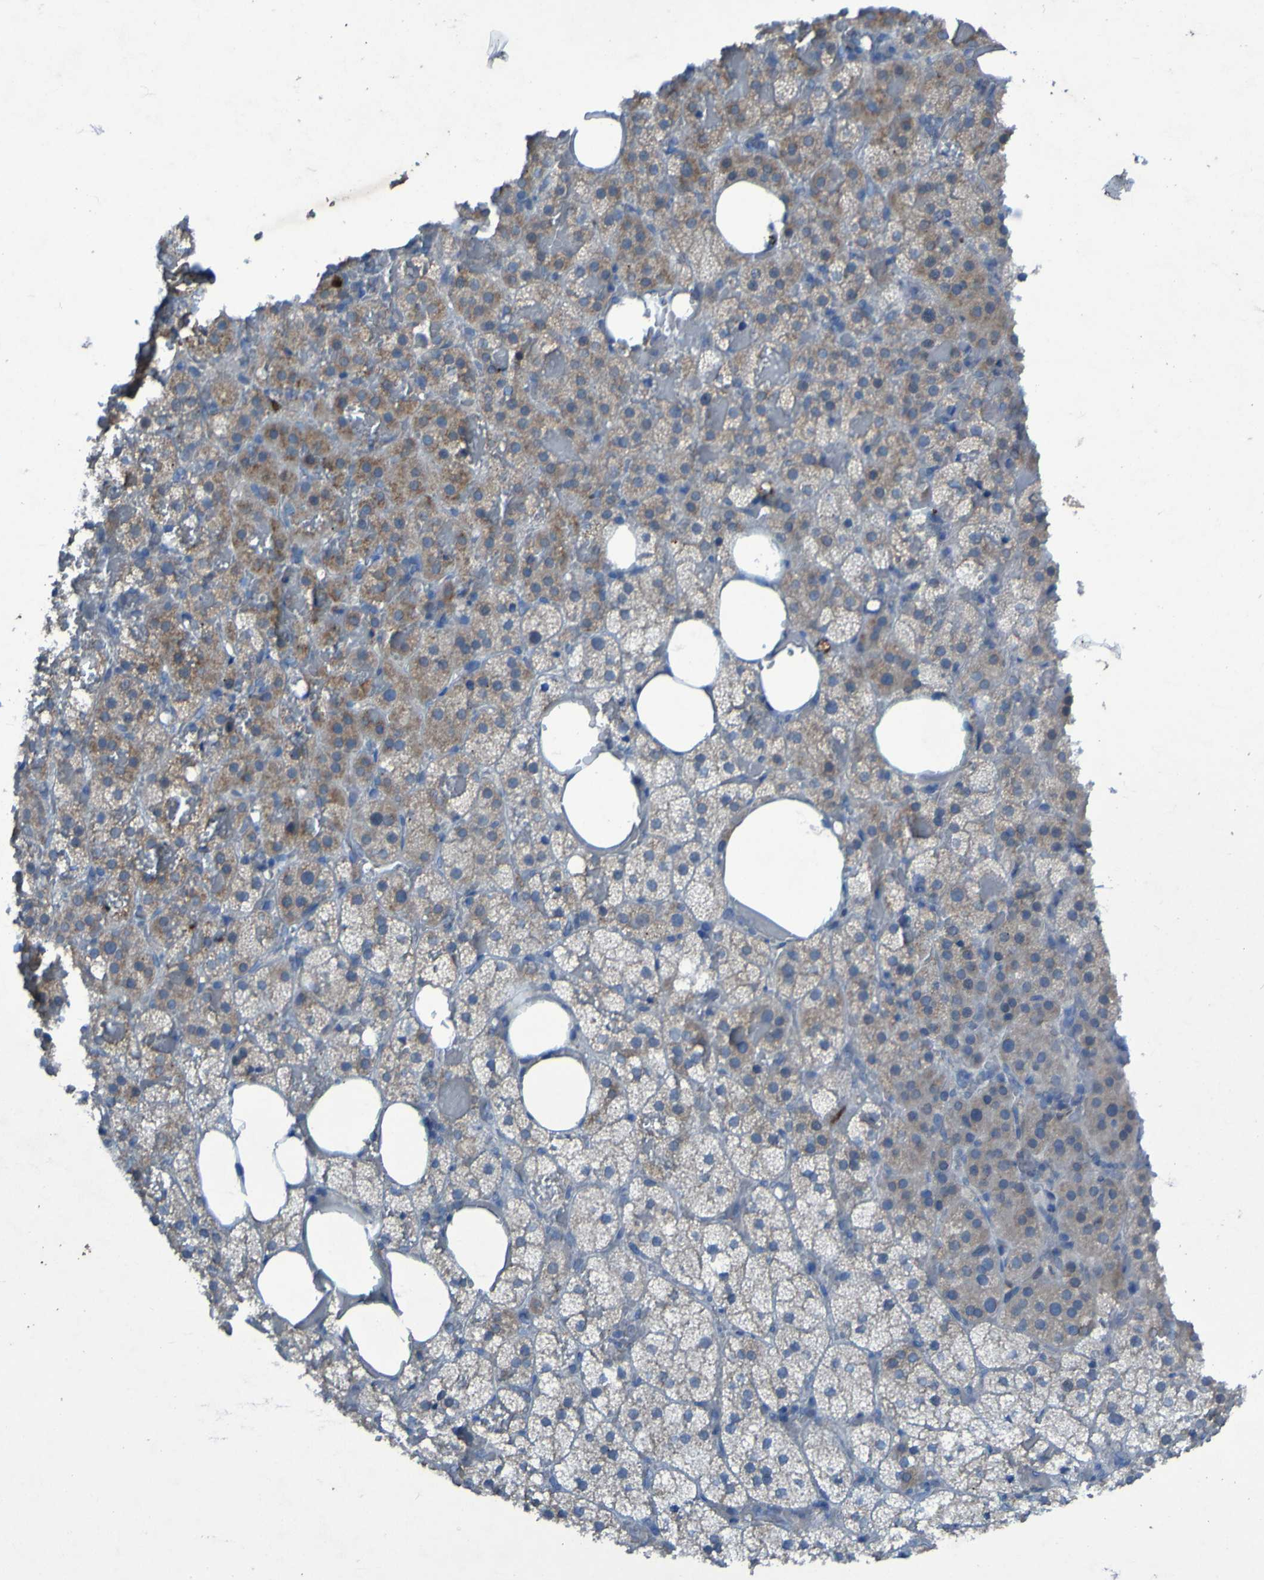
{"staining": {"intensity": "moderate", "quantity": "25%-75%", "location": "cytoplasmic/membranous"}, "tissue": "adrenal gland", "cell_type": "Glandular cells", "image_type": "normal", "snomed": [{"axis": "morphology", "description": "Normal tissue, NOS"}, {"axis": "topography", "description": "Adrenal gland"}], "caption": "A brown stain highlights moderate cytoplasmic/membranous expression of a protein in glandular cells of benign human adrenal gland. (Brightfield microscopy of DAB IHC at high magnification).", "gene": "SGK2", "patient": {"sex": "female", "age": 59}}